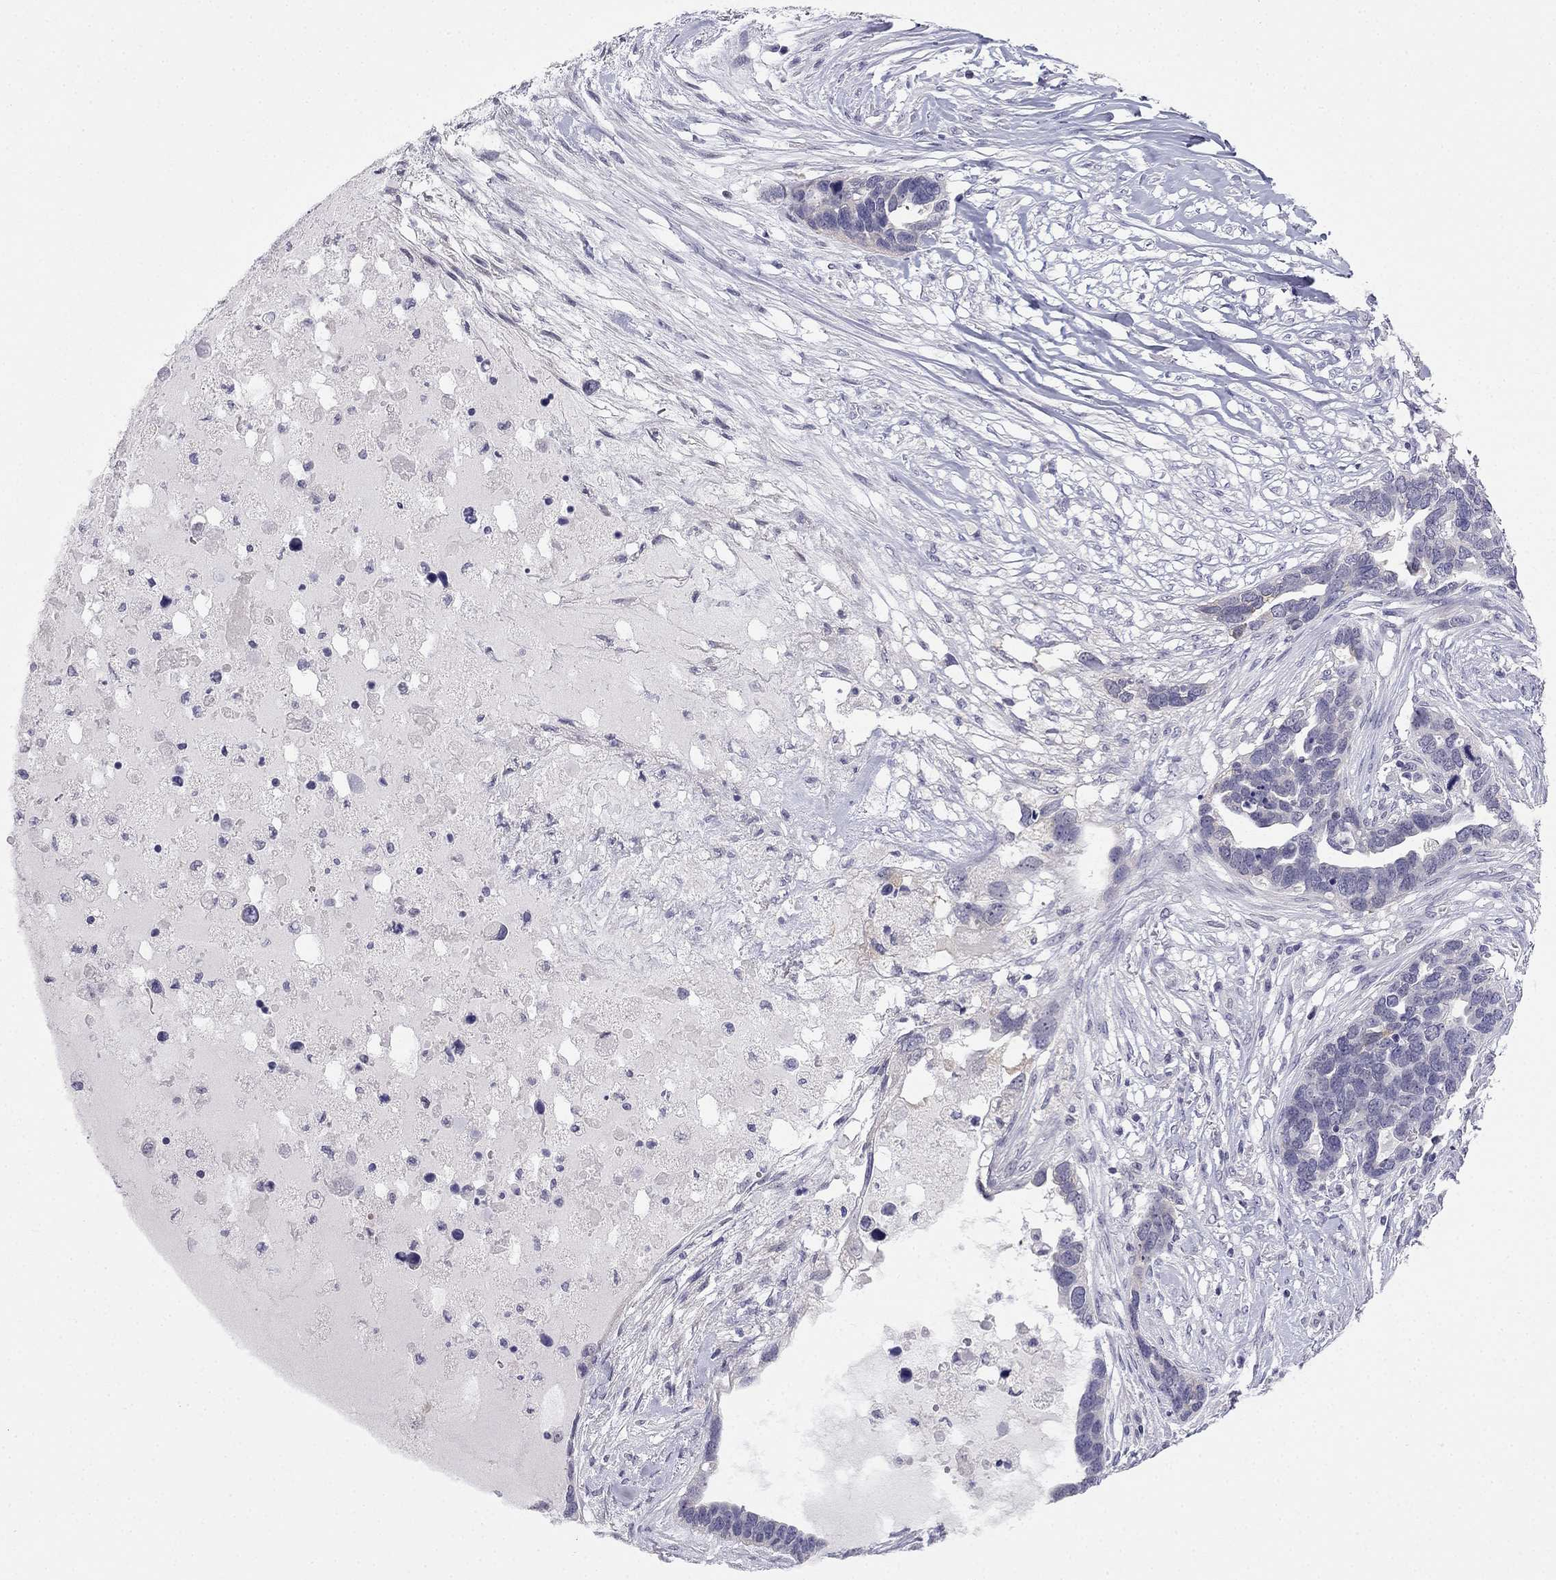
{"staining": {"intensity": "negative", "quantity": "none", "location": "none"}, "tissue": "ovarian cancer", "cell_type": "Tumor cells", "image_type": "cancer", "snomed": [{"axis": "morphology", "description": "Cystadenocarcinoma, serous, NOS"}, {"axis": "topography", "description": "Ovary"}], "caption": "Ovarian cancer (serous cystadenocarcinoma) was stained to show a protein in brown. There is no significant staining in tumor cells.", "gene": "C16orf89", "patient": {"sex": "female", "age": 54}}